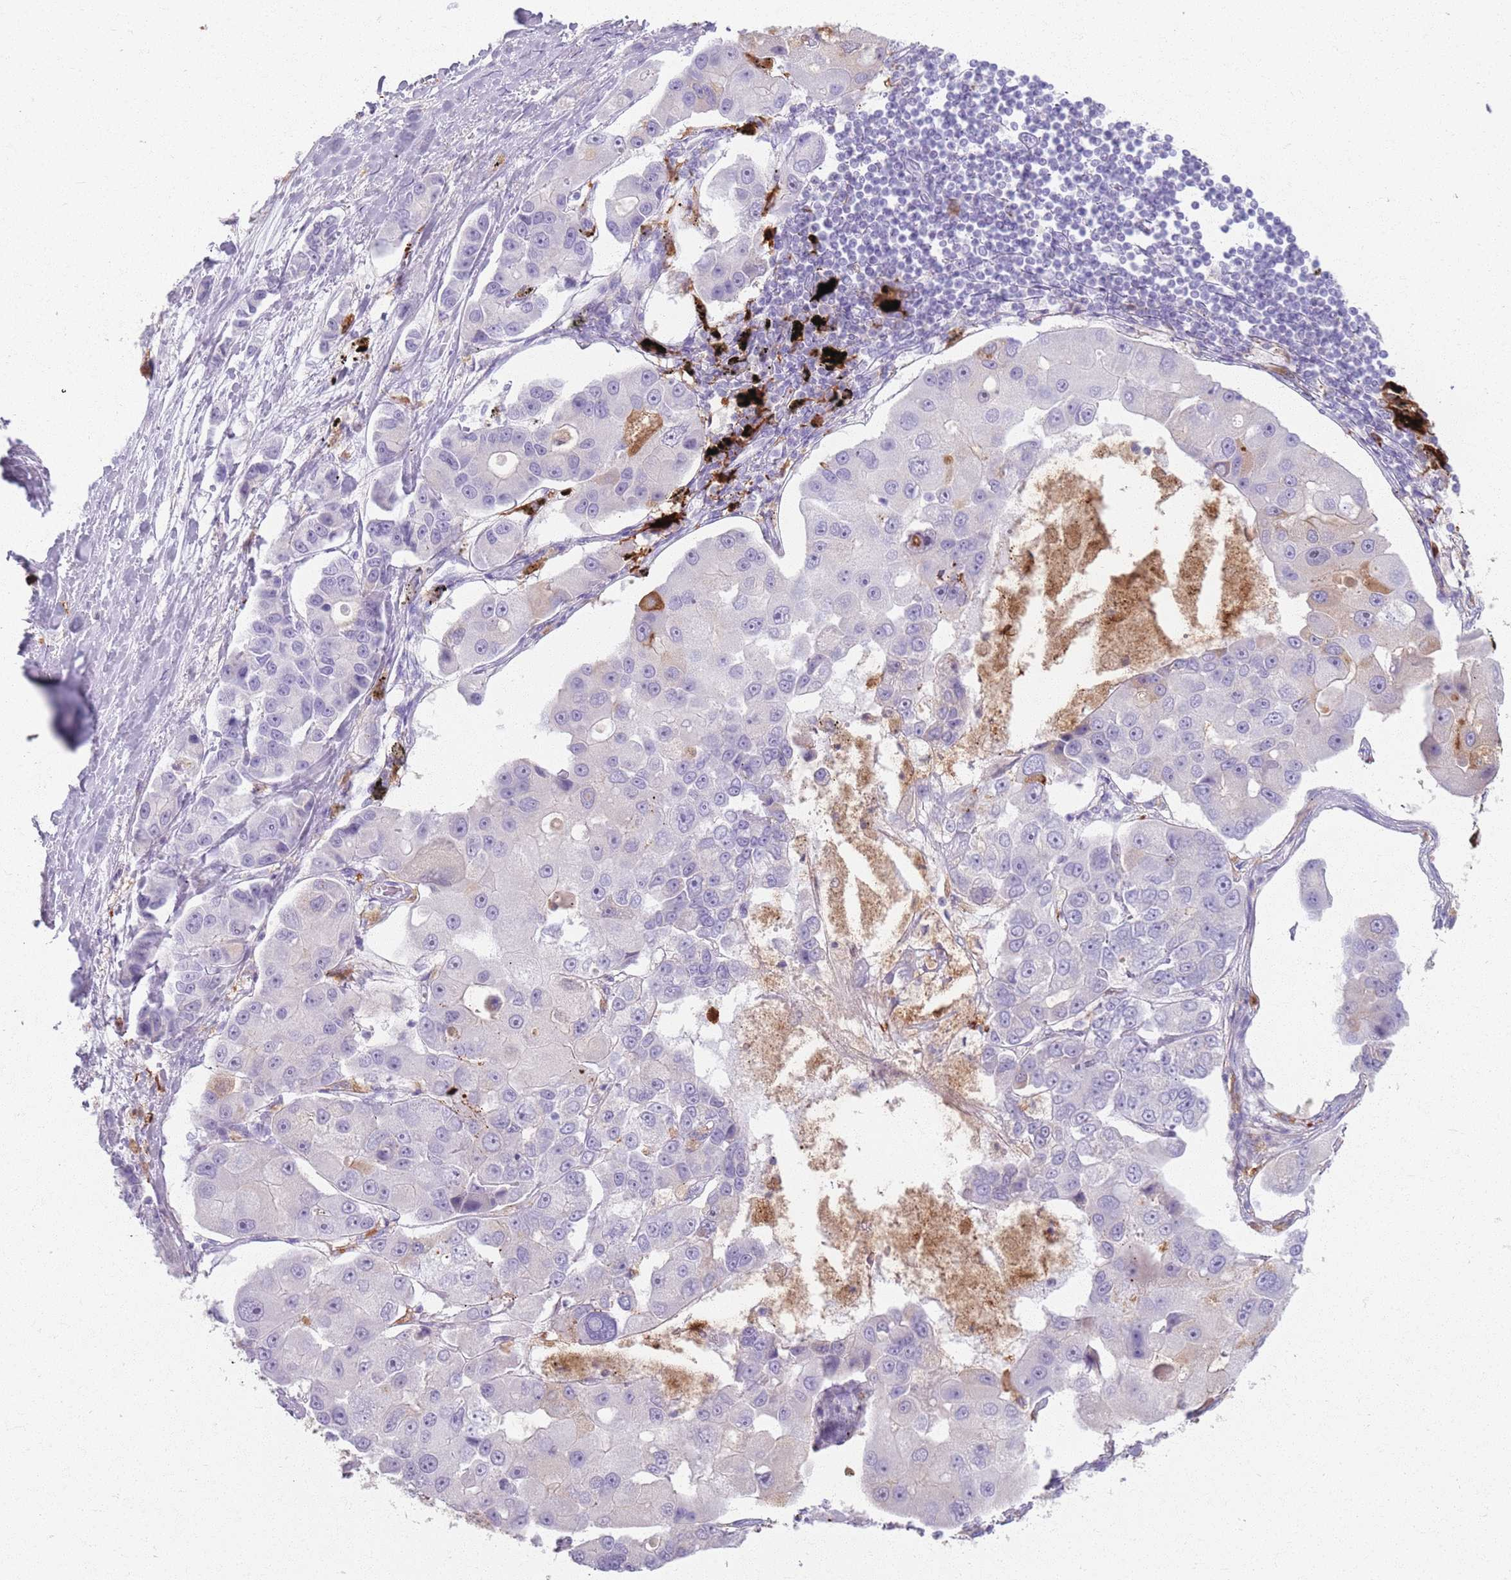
{"staining": {"intensity": "negative", "quantity": "none", "location": "none"}, "tissue": "lung cancer", "cell_type": "Tumor cells", "image_type": "cancer", "snomed": [{"axis": "morphology", "description": "Adenocarcinoma, NOS"}, {"axis": "topography", "description": "Lung"}], "caption": "Tumor cells are negative for protein expression in human lung adenocarcinoma. (DAB IHC visualized using brightfield microscopy, high magnification).", "gene": "GDPGP1", "patient": {"sex": "female", "age": 54}}